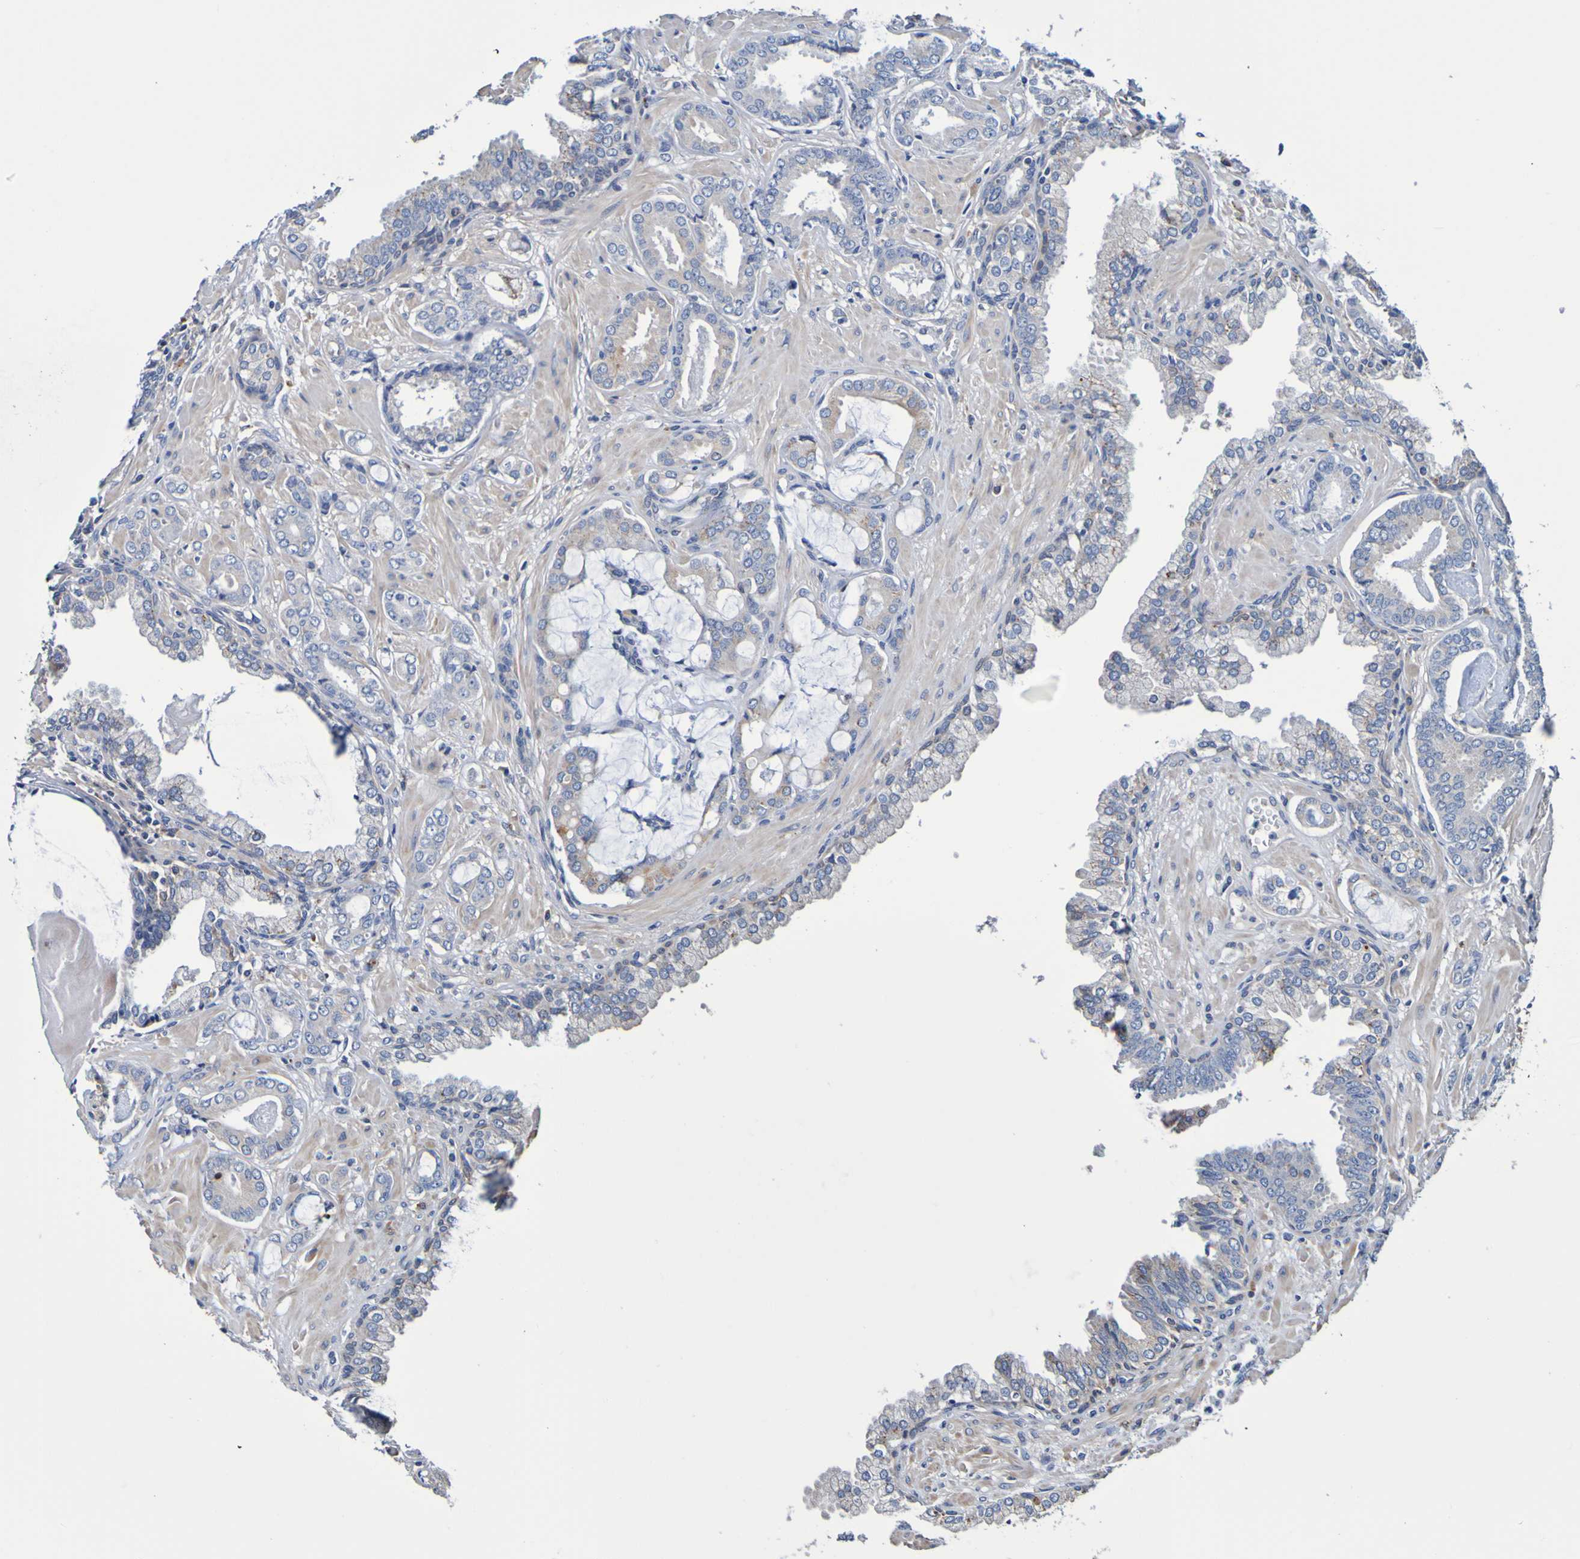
{"staining": {"intensity": "weak", "quantity": ">75%", "location": "cytoplasmic/membranous"}, "tissue": "prostate cancer", "cell_type": "Tumor cells", "image_type": "cancer", "snomed": [{"axis": "morphology", "description": "Adenocarcinoma, Low grade"}, {"axis": "topography", "description": "Prostate"}], "caption": "This photomicrograph exhibits immunohistochemistry (IHC) staining of prostate adenocarcinoma (low-grade), with low weak cytoplasmic/membranous positivity in approximately >75% of tumor cells.", "gene": "METAP2", "patient": {"sex": "male", "age": 53}}